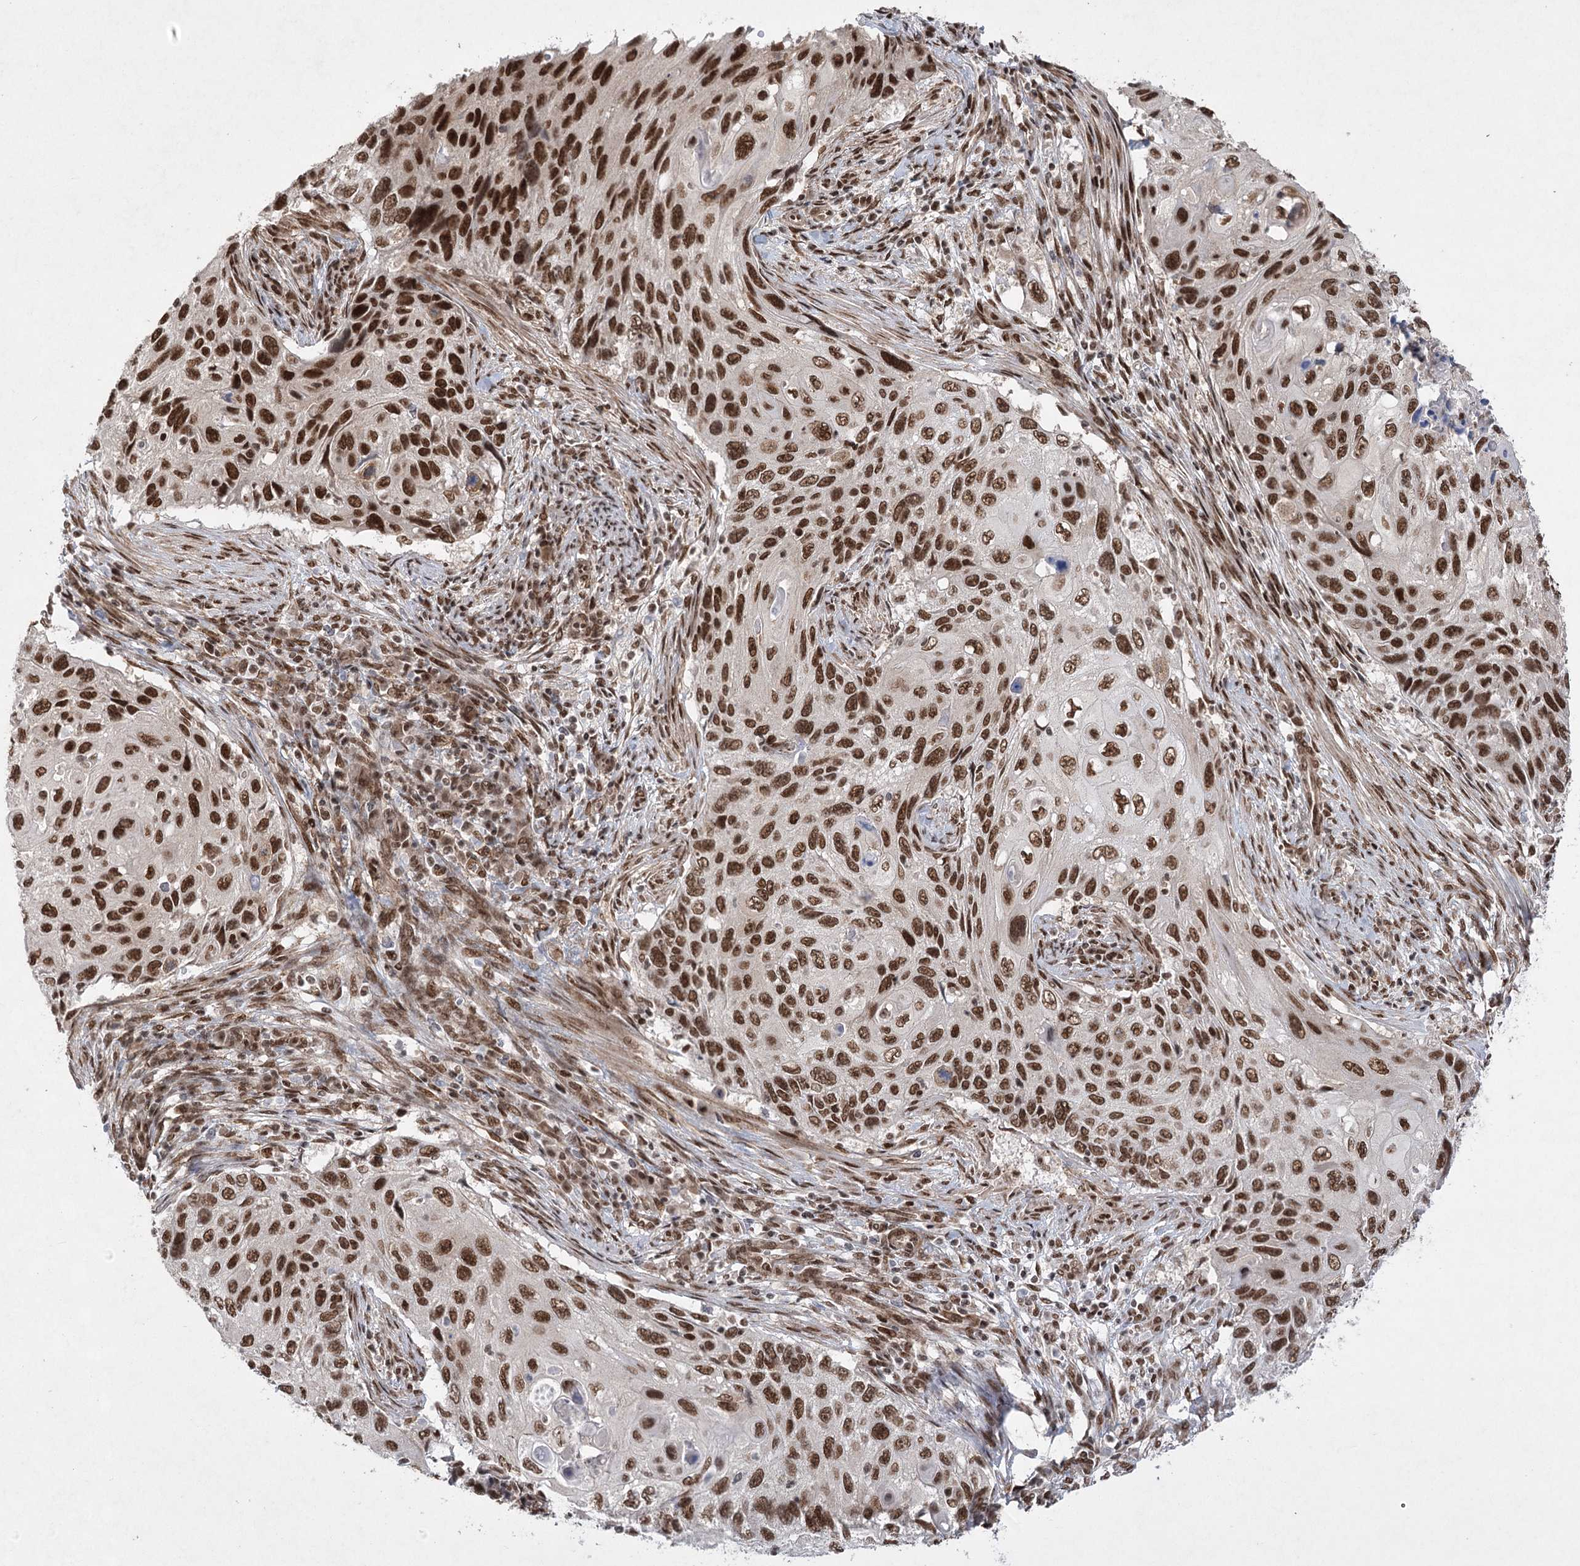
{"staining": {"intensity": "strong", "quantity": ">75%", "location": "nuclear"}, "tissue": "cervical cancer", "cell_type": "Tumor cells", "image_type": "cancer", "snomed": [{"axis": "morphology", "description": "Squamous cell carcinoma, NOS"}, {"axis": "topography", "description": "Cervix"}], "caption": "Immunohistochemistry of cervical squamous cell carcinoma displays high levels of strong nuclear staining in about >75% of tumor cells. (DAB IHC, brown staining for protein, blue staining for nuclei).", "gene": "ZCCHC8", "patient": {"sex": "female", "age": 70}}